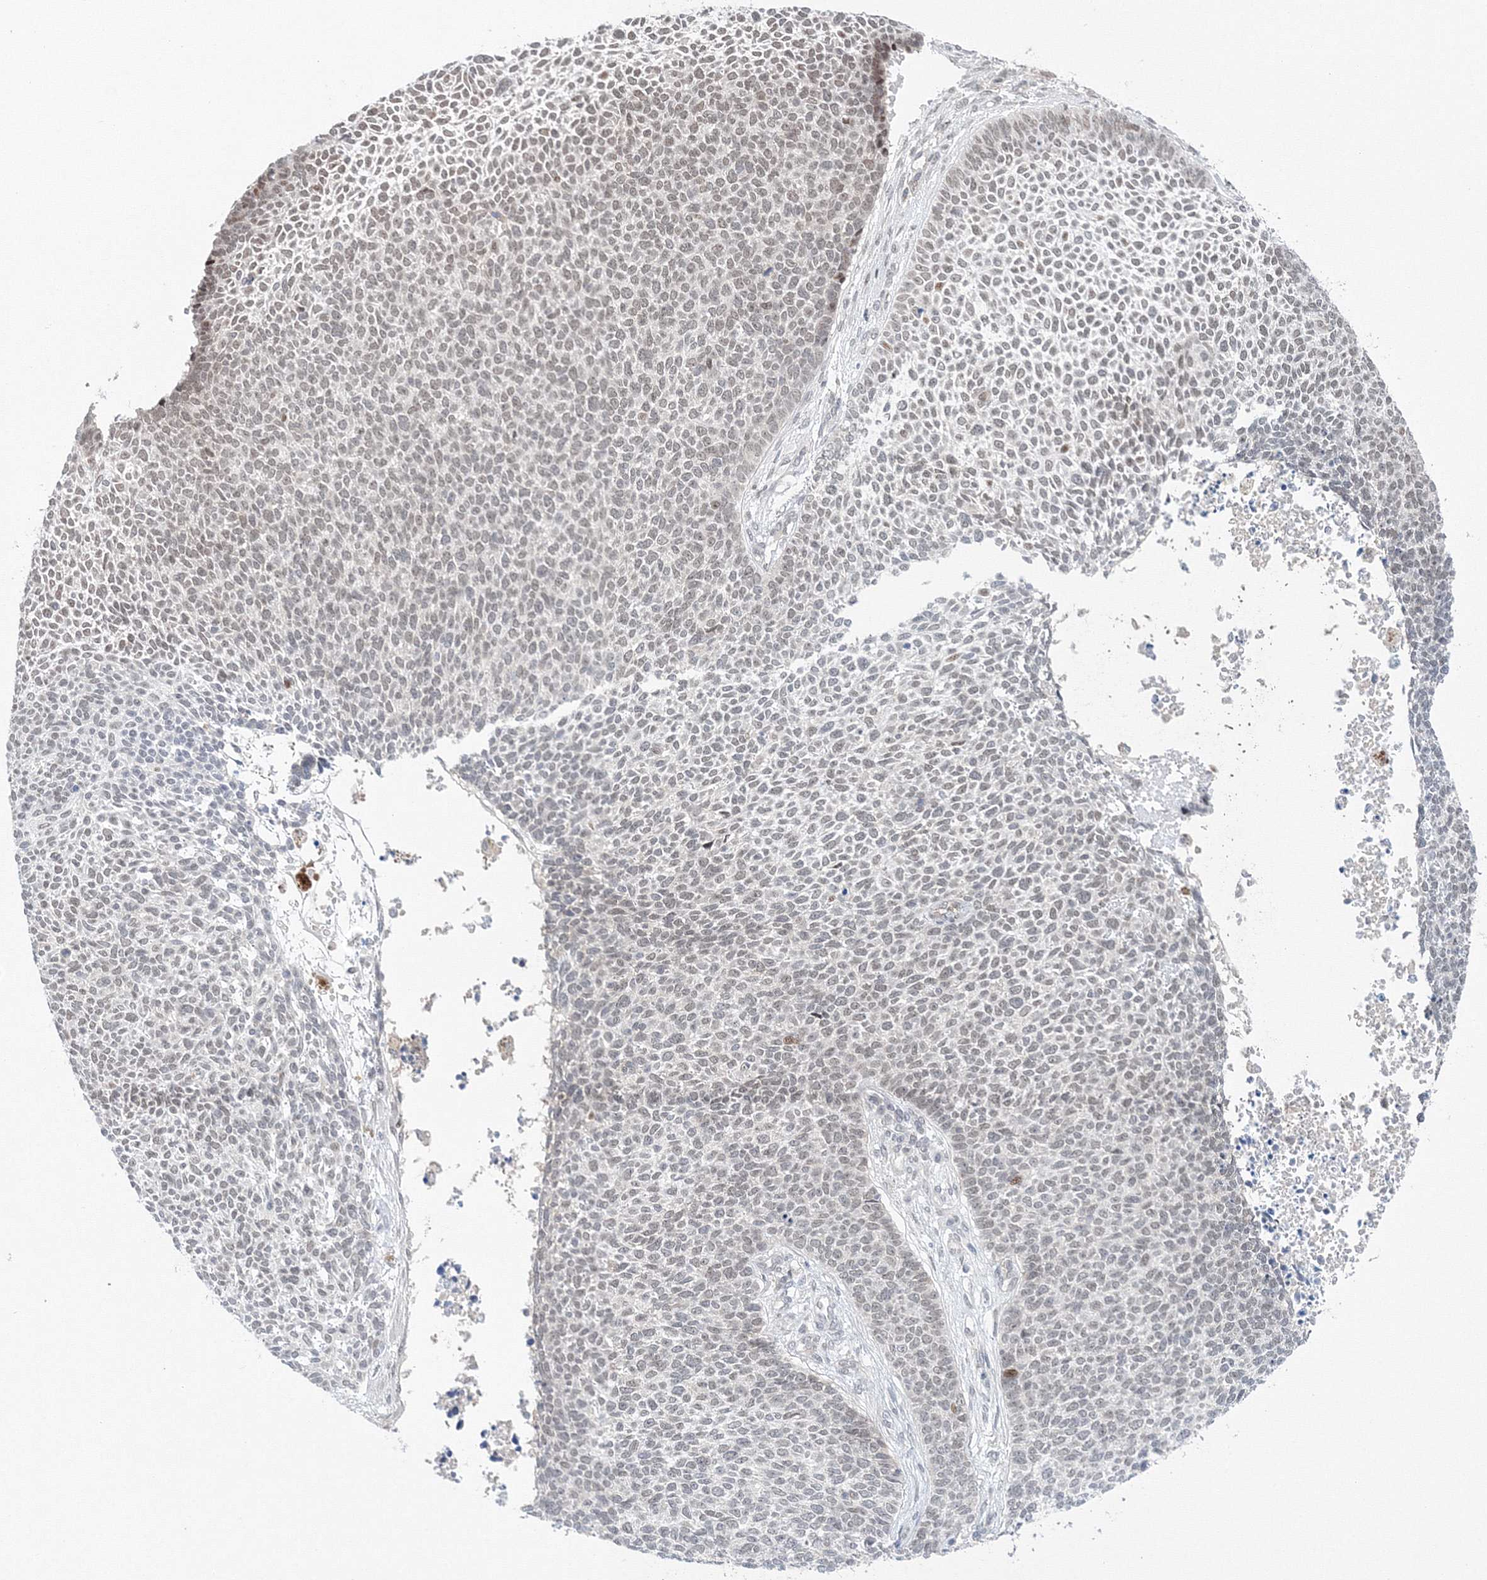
{"staining": {"intensity": "weak", "quantity": "<25%", "location": "nuclear"}, "tissue": "skin cancer", "cell_type": "Tumor cells", "image_type": "cancer", "snomed": [{"axis": "morphology", "description": "Basal cell carcinoma"}, {"axis": "topography", "description": "Skin"}], "caption": "A high-resolution histopathology image shows IHC staining of basal cell carcinoma (skin), which exhibits no significant positivity in tumor cells.", "gene": "NOA1", "patient": {"sex": "female", "age": 84}}